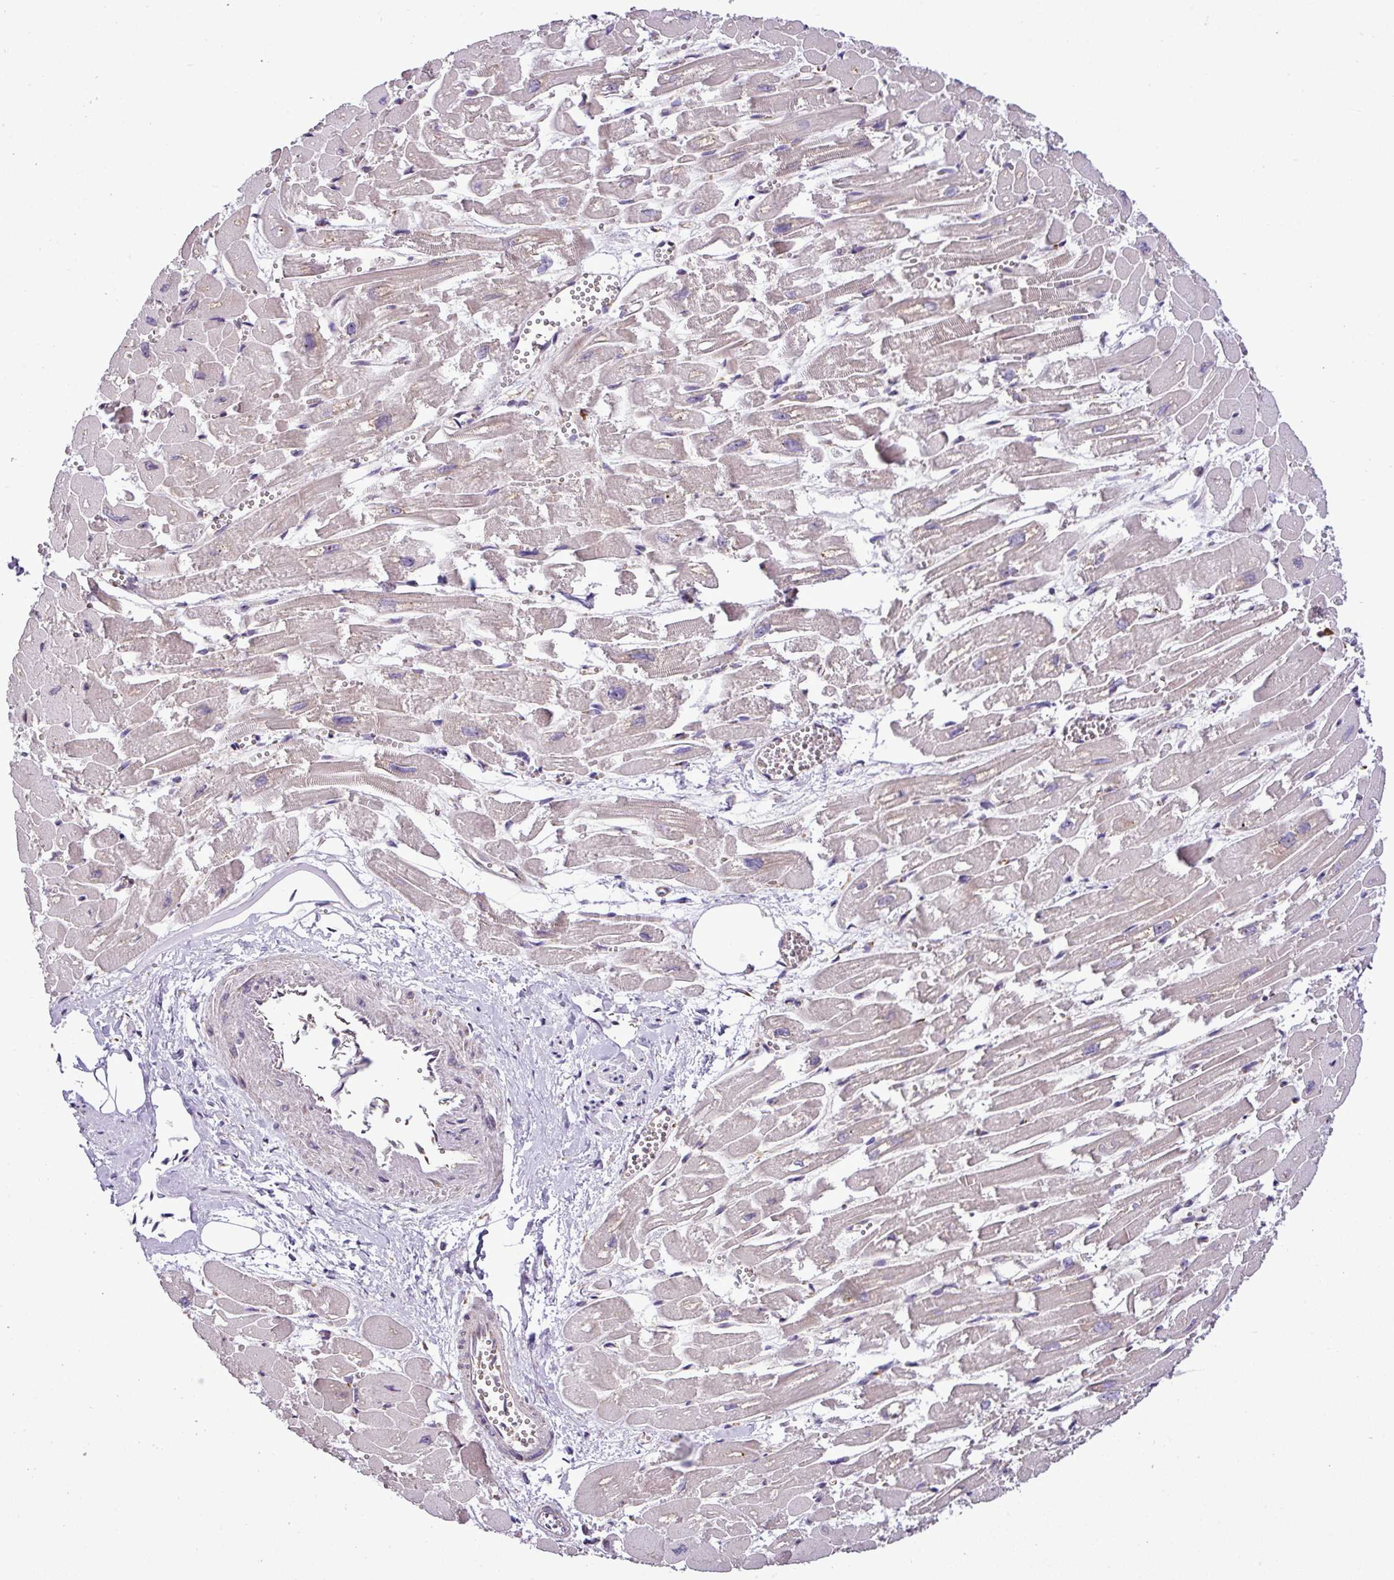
{"staining": {"intensity": "weak", "quantity": "25%-75%", "location": "cytoplasmic/membranous"}, "tissue": "heart muscle", "cell_type": "Cardiomyocytes", "image_type": "normal", "snomed": [{"axis": "morphology", "description": "Normal tissue, NOS"}, {"axis": "topography", "description": "Heart"}], "caption": "Benign heart muscle was stained to show a protein in brown. There is low levels of weak cytoplasmic/membranous positivity in approximately 25%-75% of cardiomyocytes.", "gene": "RPL13", "patient": {"sex": "male", "age": 54}}